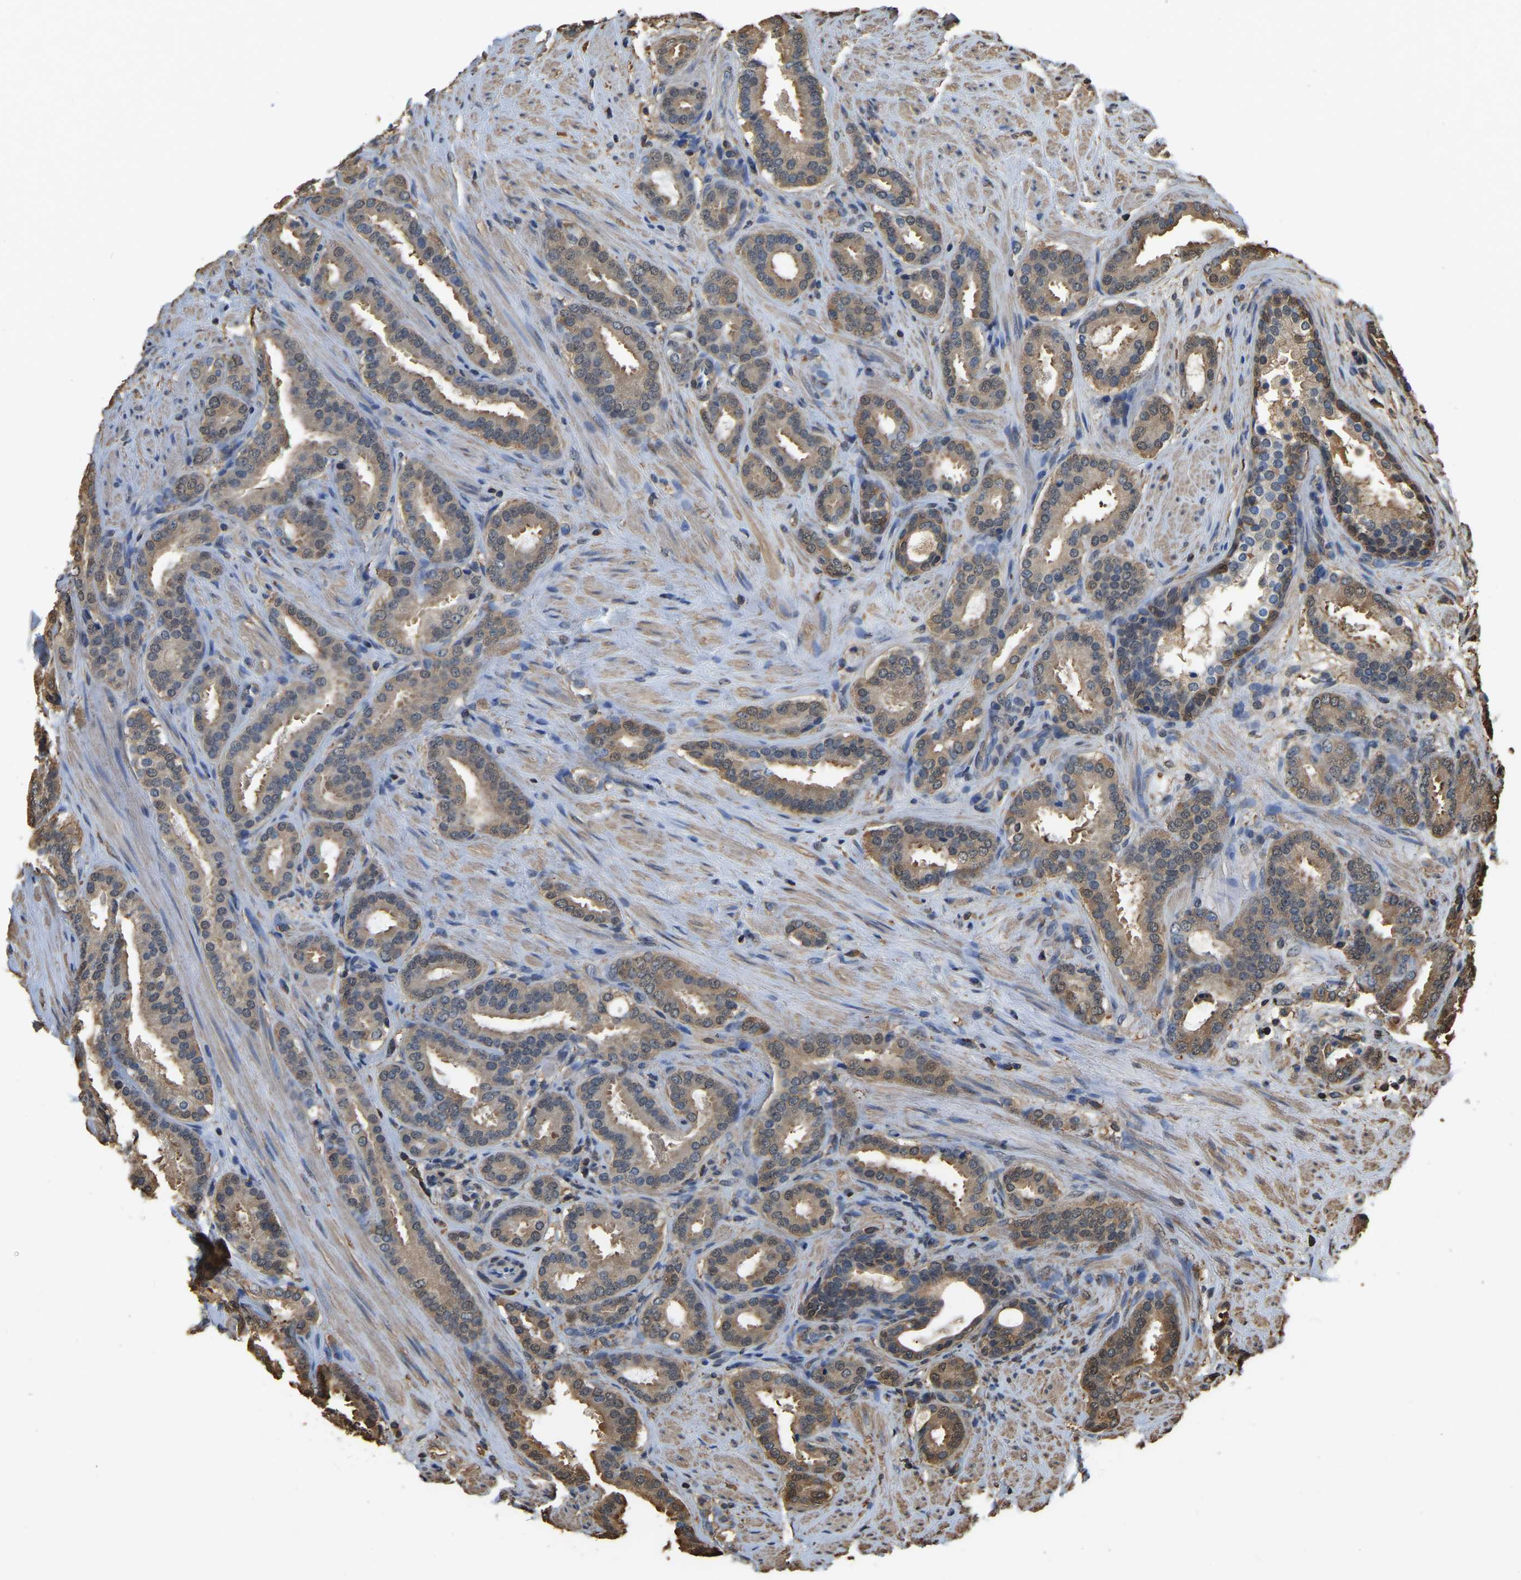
{"staining": {"intensity": "weak", "quantity": ">75%", "location": "cytoplasmic/membranous"}, "tissue": "prostate cancer", "cell_type": "Tumor cells", "image_type": "cancer", "snomed": [{"axis": "morphology", "description": "Adenocarcinoma, Low grade"}, {"axis": "topography", "description": "Prostate"}], "caption": "Immunohistochemical staining of low-grade adenocarcinoma (prostate) demonstrates low levels of weak cytoplasmic/membranous protein staining in about >75% of tumor cells. The protein is stained brown, and the nuclei are stained in blue (DAB IHC with brightfield microscopy, high magnification).", "gene": "LDHB", "patient": {"sex": "male", "age": 69}}